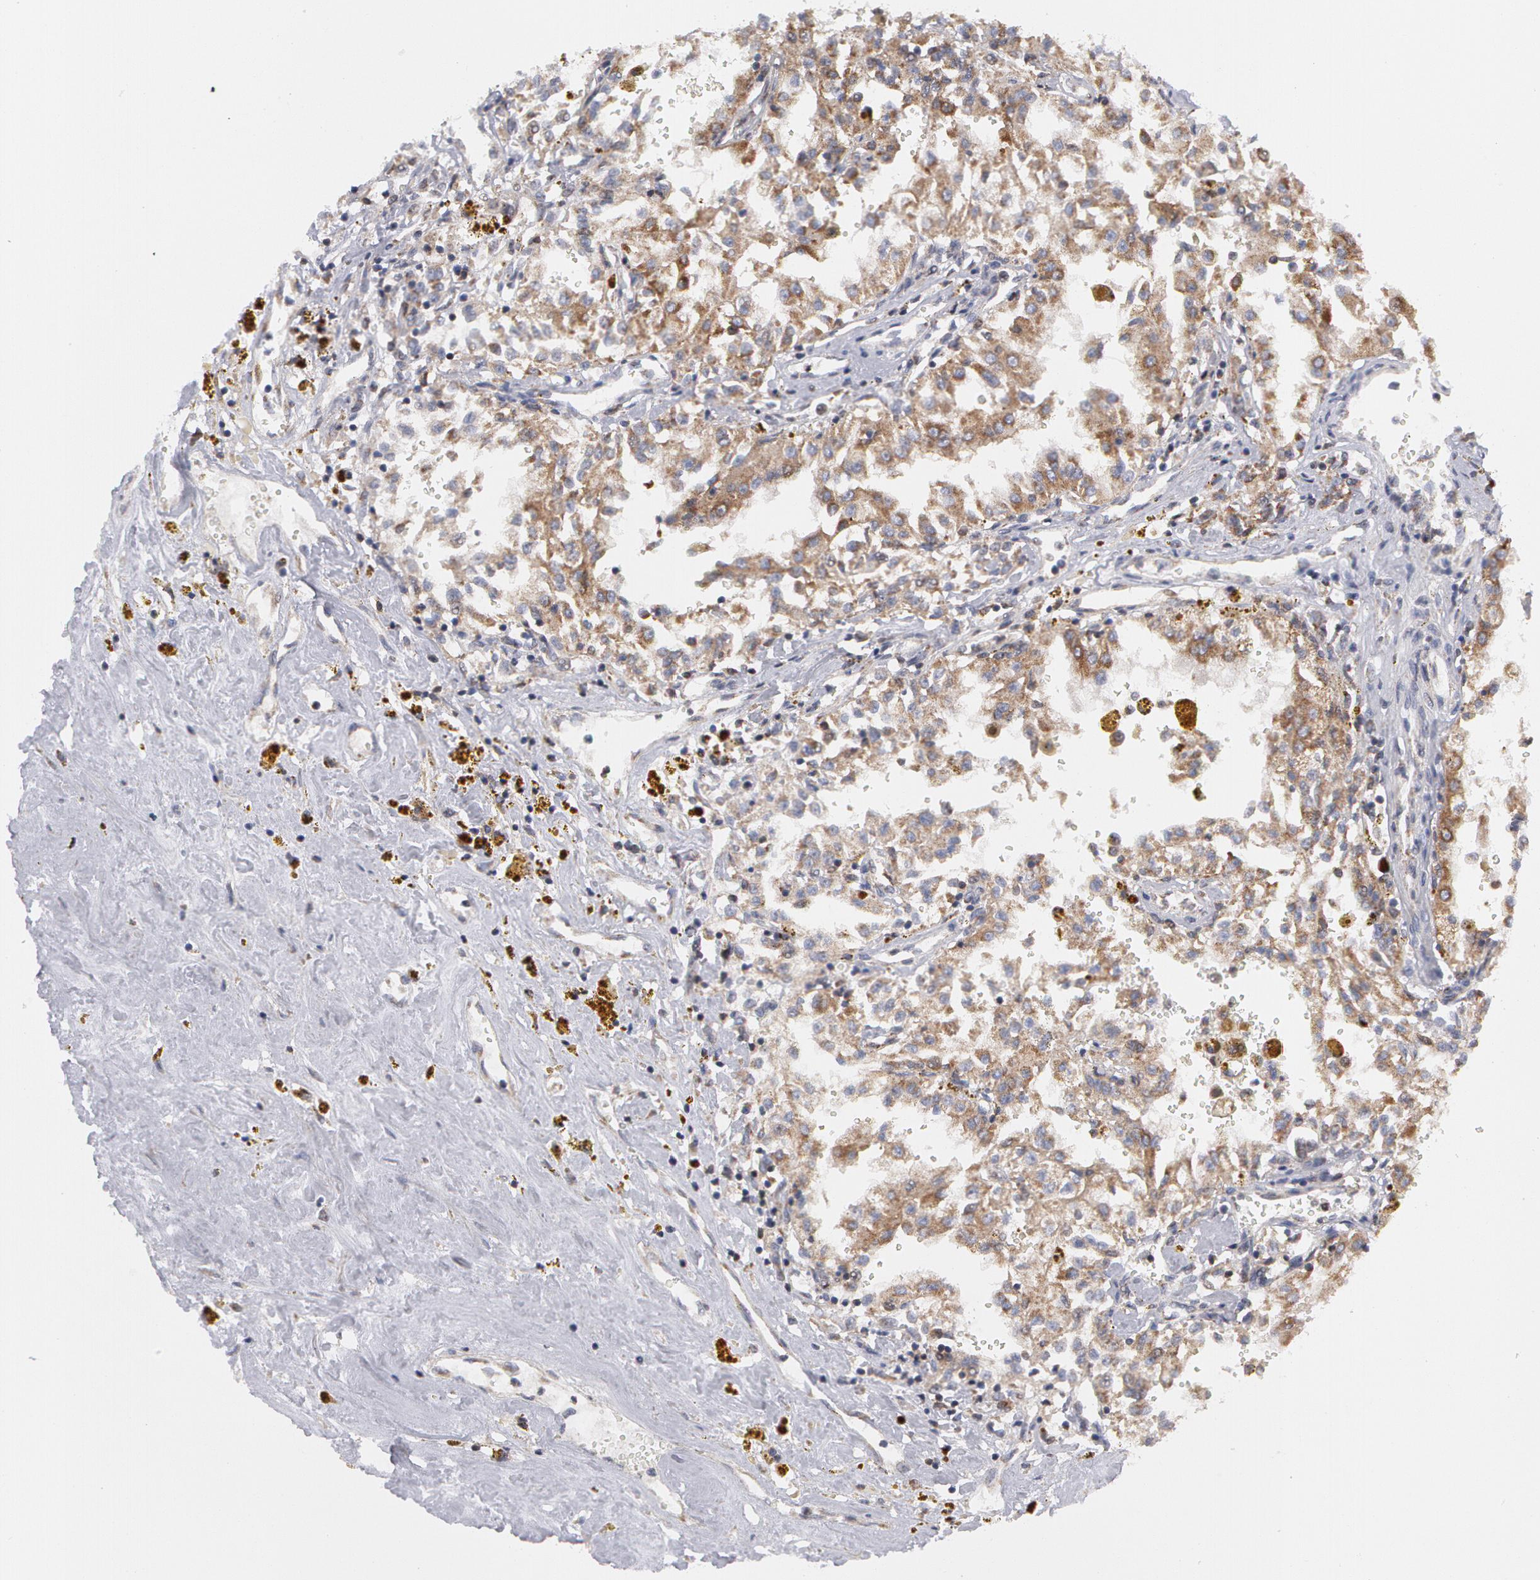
{"staining": {"intensity": "moderate", "quantity": "25%-75%", "location": "cytoplasmic/membranous"}, "tissue": "renal cancer", "cell_type": "Tumor cells", "image_type": "cancer", "snomed": [{"axis": "morphology", "description": "Adenocarcinoma, NOS"}, {"axis": "topography", "description": "Kidney"}], "caption": "Renal cancer stained with DAB (3,3'-diaminobenzidine) IHC shows medium levels of moderate cytoplasmic/membranous expression in about 25%-75% of tumor cells.", "gene": "ERBB2", "patient": {"sex": "male", "age": 78}}